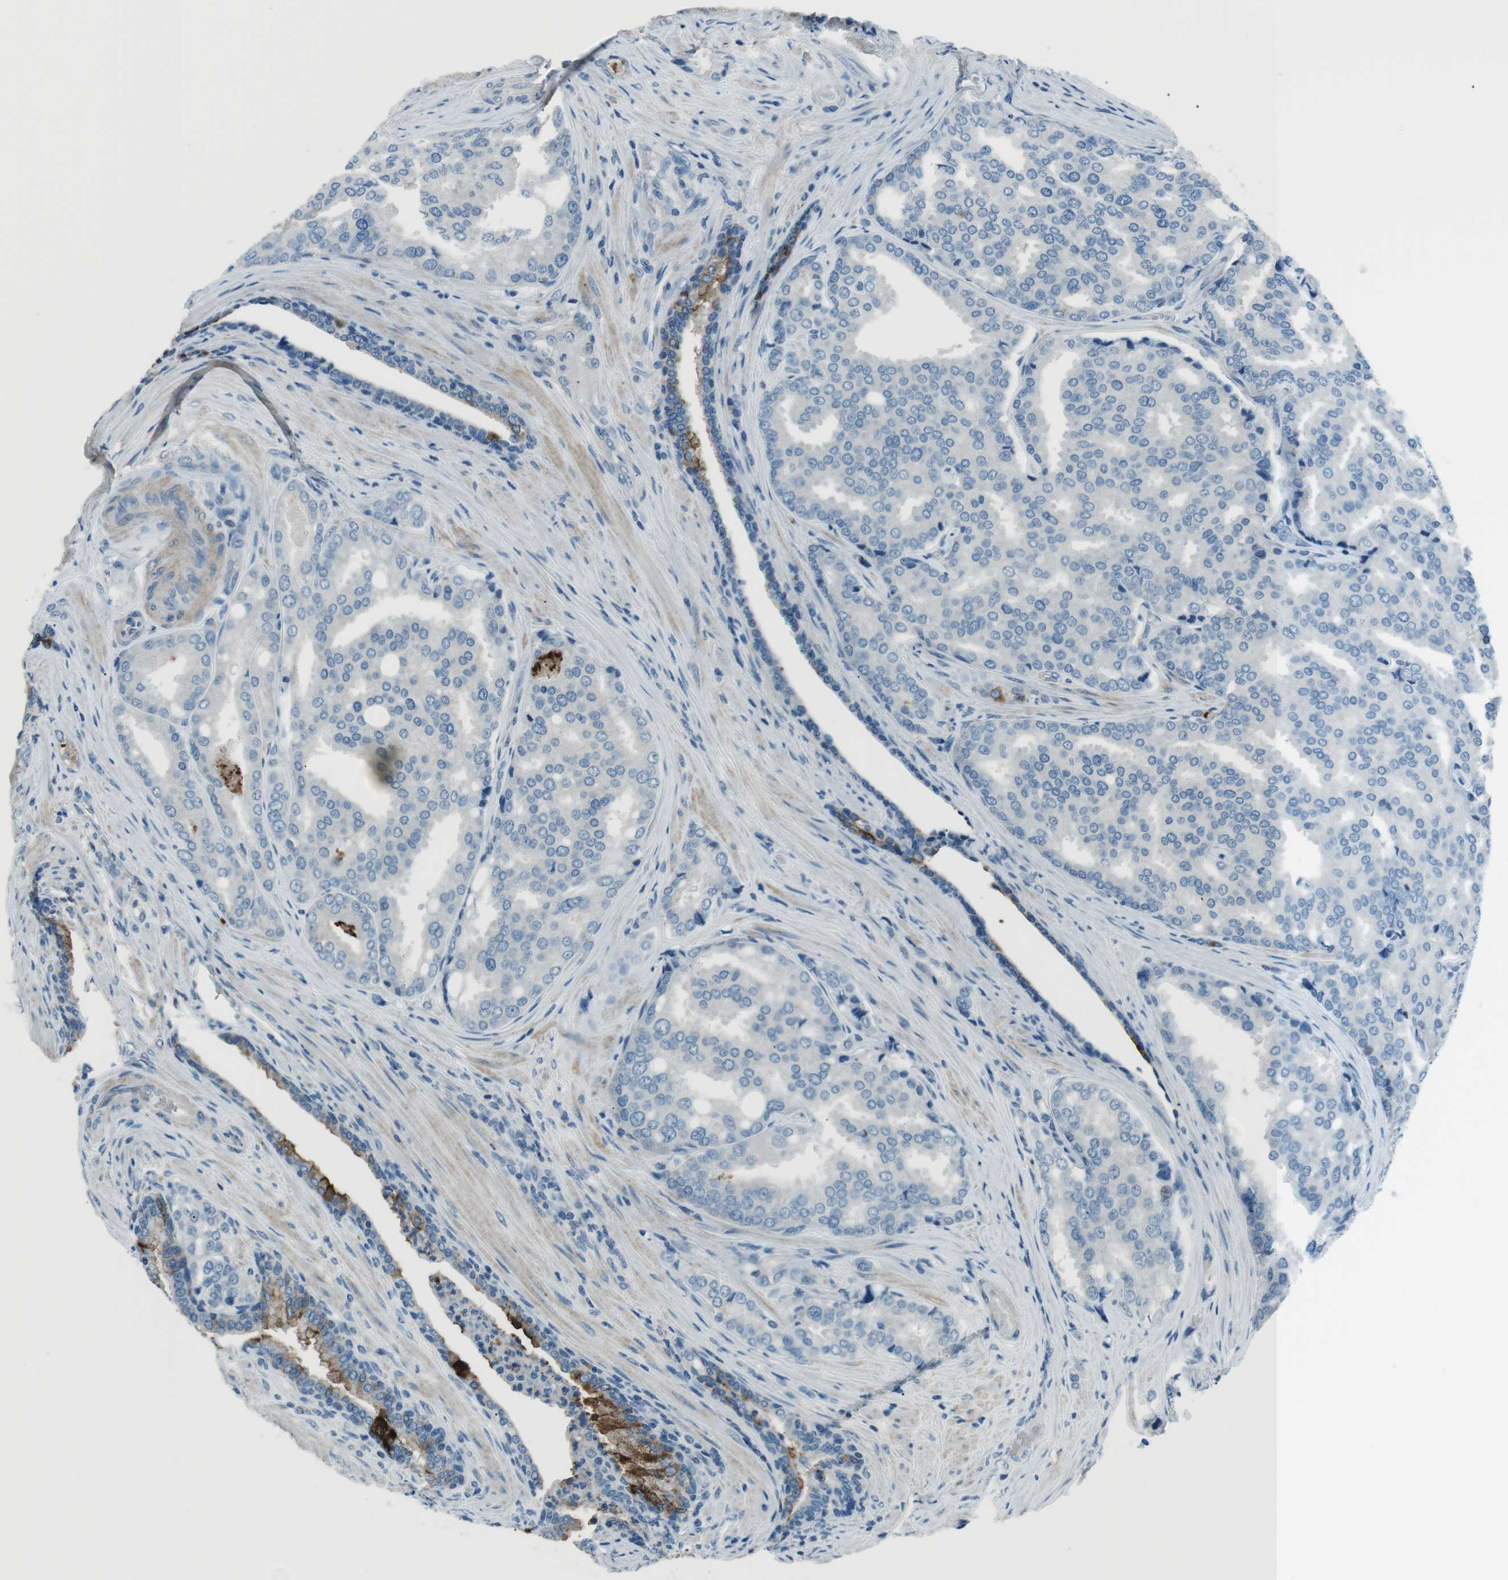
{"staining": {"intensity": "negative", "quantity": "none", "location": "none"}, "tissue": "prostate cancer", "cell_type": "Tumor cells", "image_type": "cancer", "snomed": [{"axis": "morphology", "description": "Adenocarcinoma, High grade"}, {"axis": "topography", "description": "Prostate"}], "caption": "This is a histopathology image of immunohistochemistry (IHC) staining of prostate cancer, which shows no staining in tumor cells.", "gene": "ST6GAL1", "patient": {"sex": "male", "age": 50}}